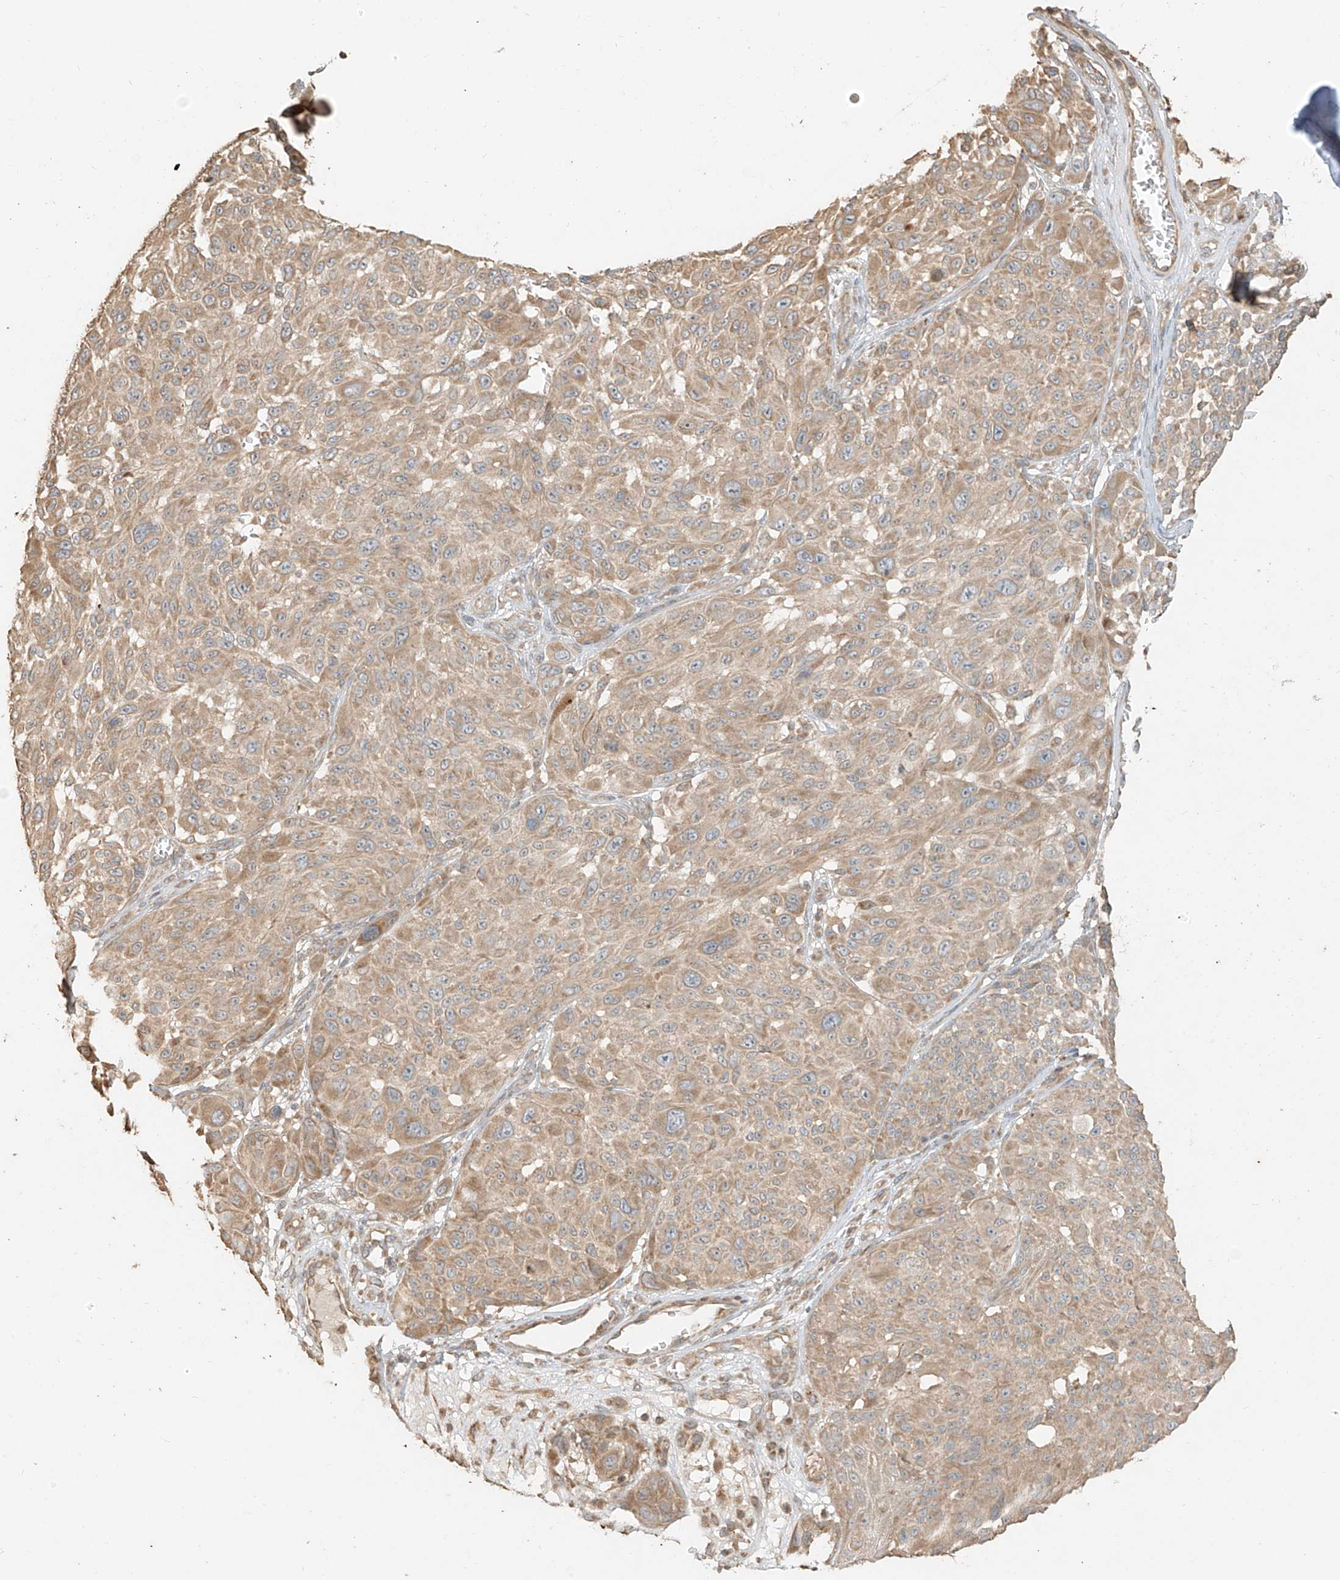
{"staining": {"intensity": "weak", "quantity": ">75%", "location": "cytoplasmic/membranous"}, "tissue": "melanoma", "cell_type": "Tumor cells", "image_type": "cancer", "snomed": [{"axis": "morphology", "description": "Malignant melanoma, NOS"}, {"axis": "topography", "description": "Skin"}], "caption": "Tumor cells show weak cytoplasmic/membranous expression in approximately >75% of cells in melanoma.", "gene": "ANKZF1", "patient": {"sex": "male", "age": 83}}